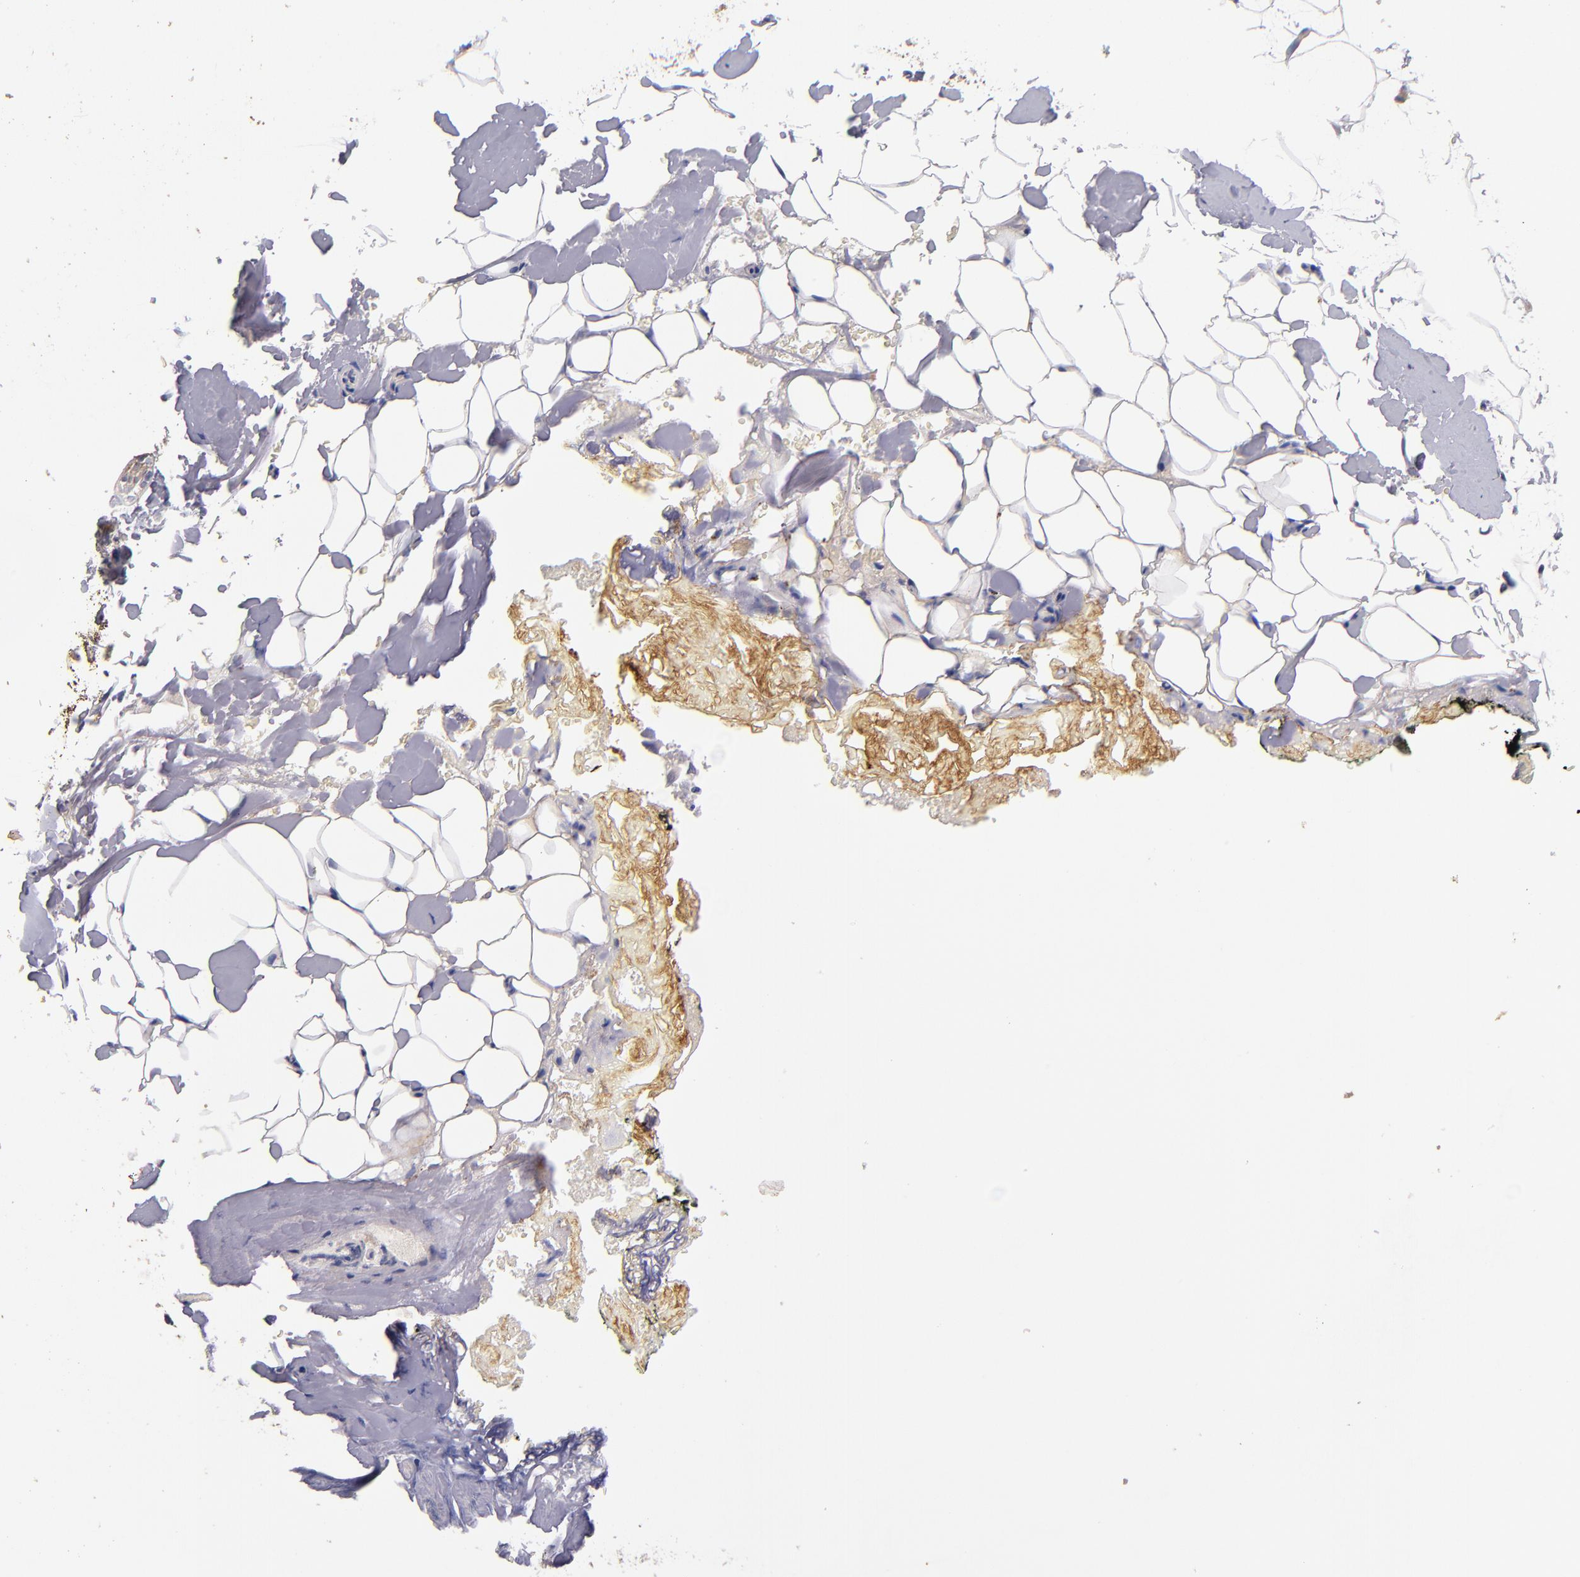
{"staining": {"intensity": "negative", "quantity": "none", "location": "none"}, "tissue": "breast", "cell_type": "Adipocytes", "image_type": "normal", "snomed": [{"axis": "morphology", "description": "Normal tissue, NOS"}, {"axis": "topography", "description": "Breast"}, {"axis": "topography", "description": "Soft tissue"}], "caption": "Immunohistochemistry image of unremarkable human breast stained for a protein (brown), which reveals no expression in adipocytes.", "gene": "MAGEE1", "patient": {"sex": "female", "age": 75}}